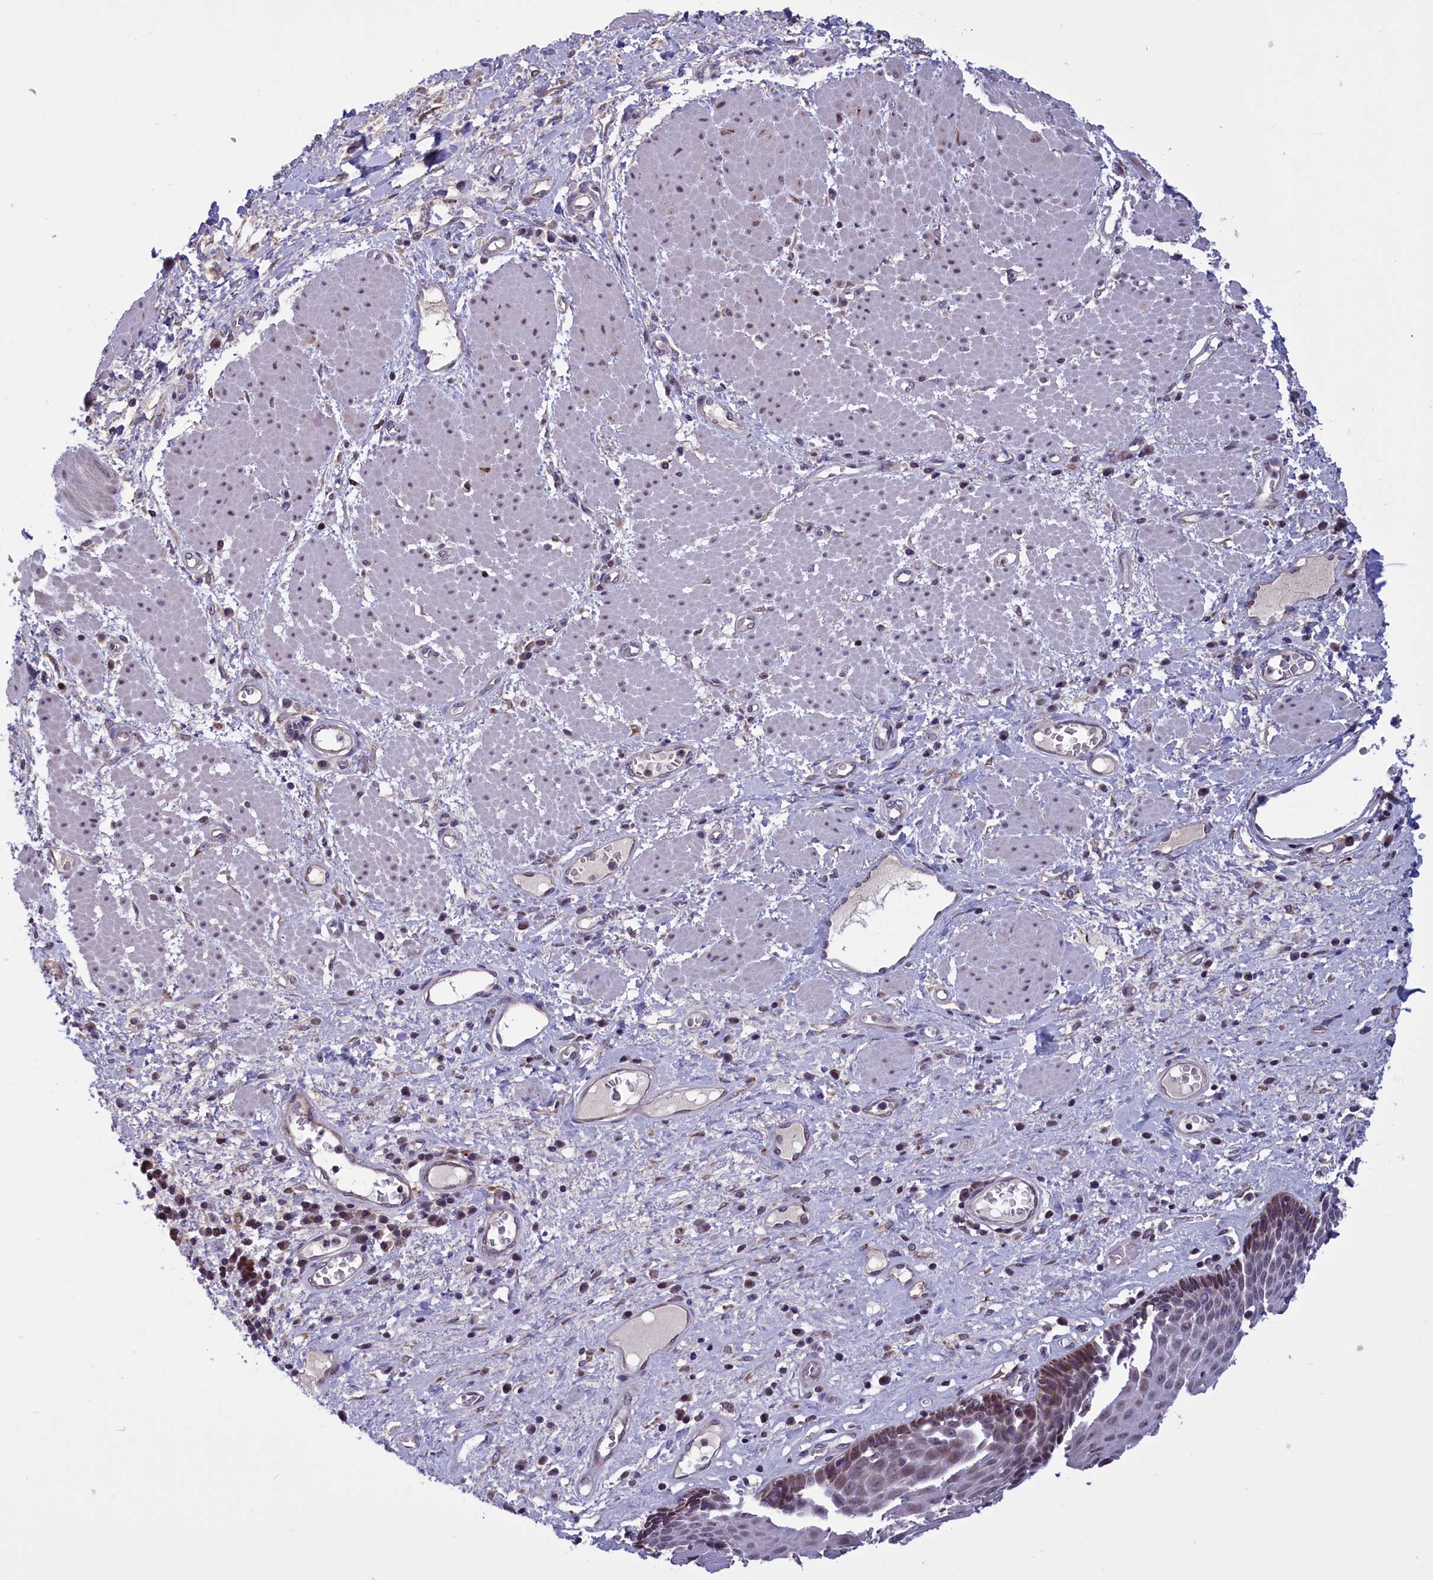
{"staining": {"intensity": "moderate", "quantity": "<25%", "location": "cytoplasmic/membranous,nuclear"}, "tissue": "esophagus", "cell_type": "Squamous epithelial cells", "image_type": "normal", "snomed": [{"axis": "morphology", "description": "Normal tissue, NOS"}, {"axis": "morphology", "description": "Adenocarcinoma, NOS"}, {"axis": "topography", "description": "Esophagus"}], "caption": "A brown stain shows moderate cytoplasmic/membranous,nuclear expression of a protein in squamous epithelial cells of unremarkable esophagus.", "gene": "PARS2", "patient": {"sex": "male", "age": 62}}